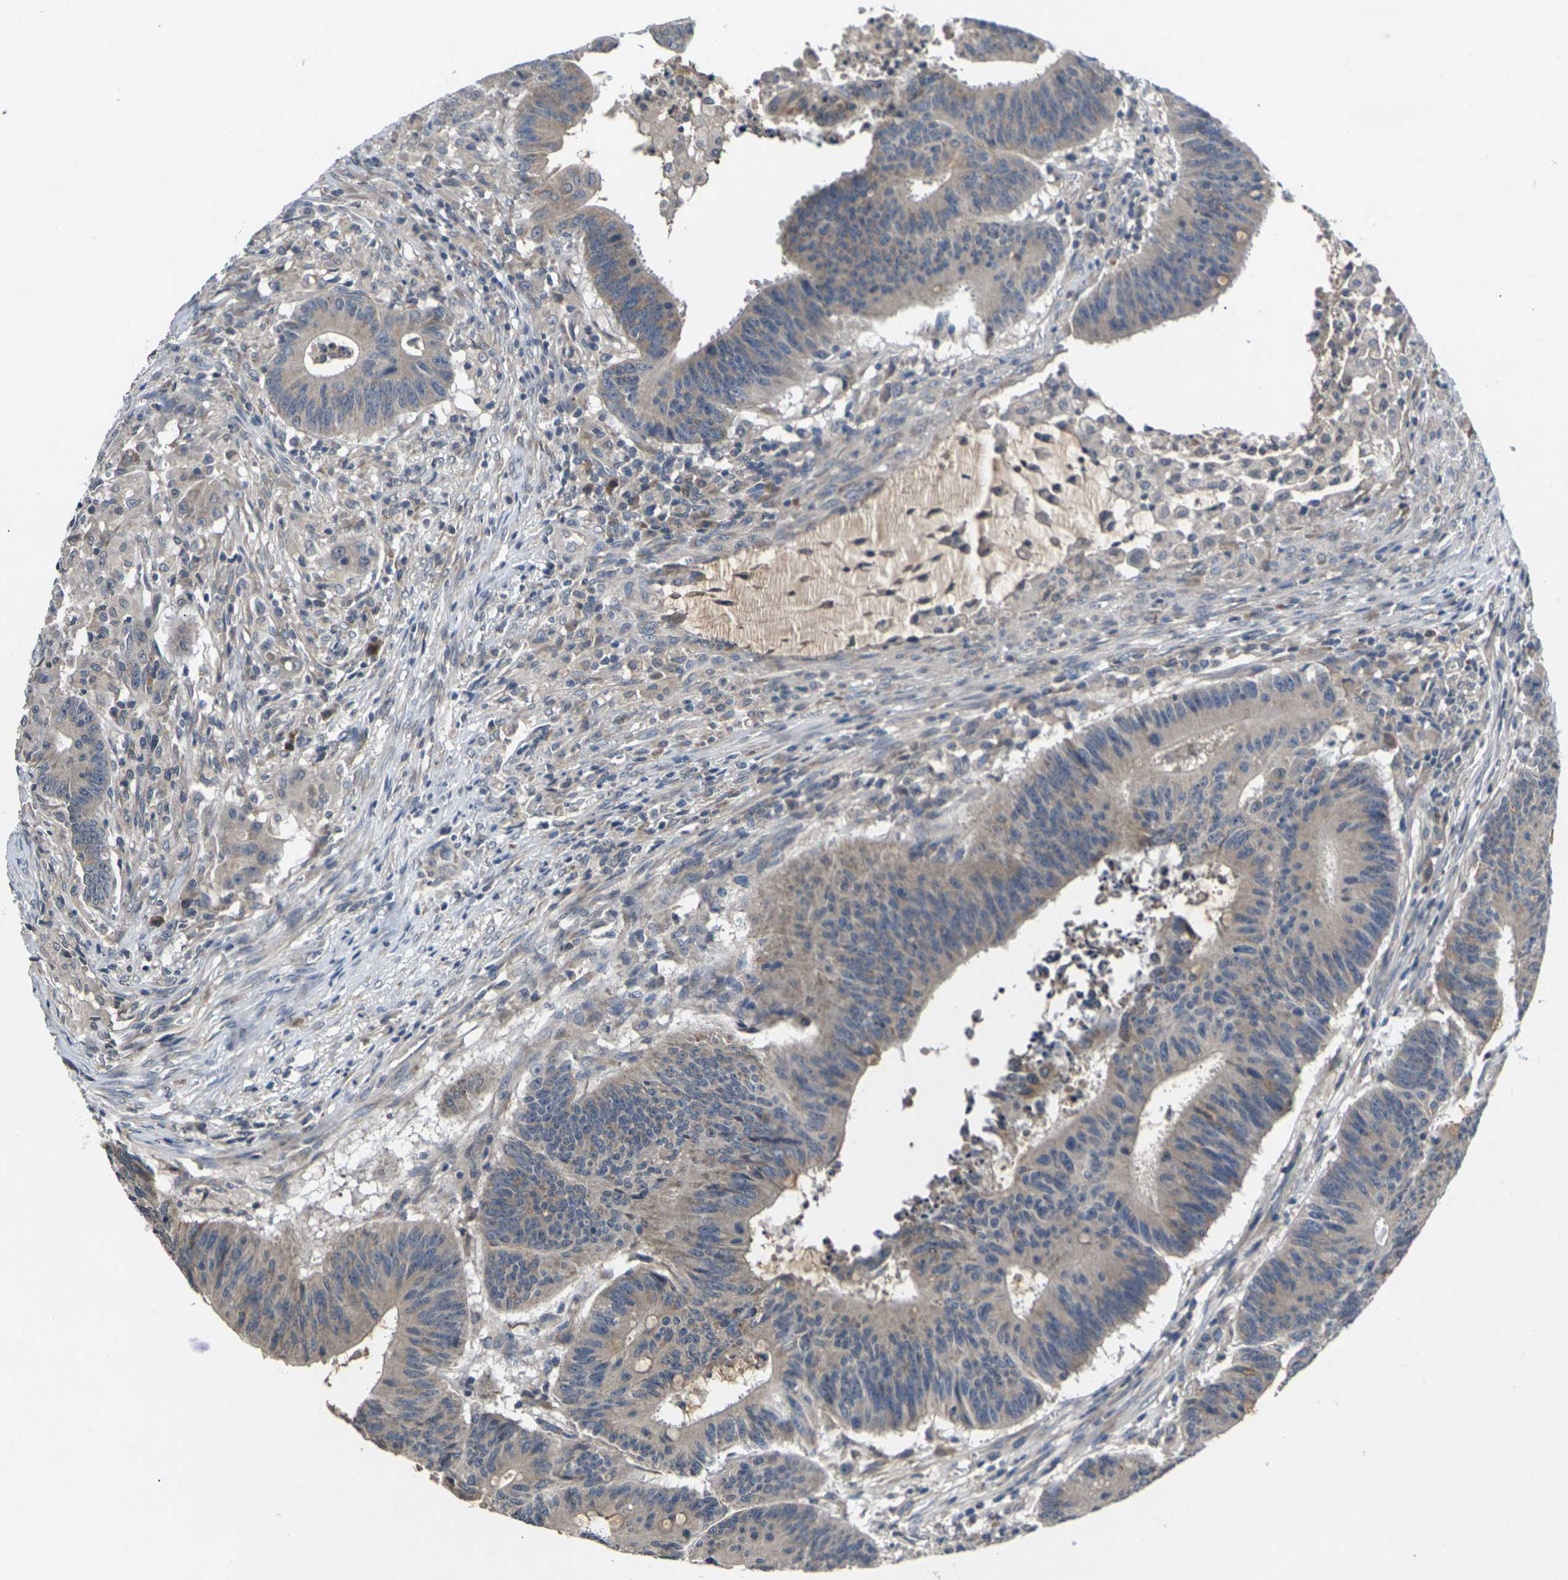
{"staining": {"intensity": "weak", "quantity": ">75%", "location": "cytoplasmic/membranous"}, "tissue": "colorectal cancer", "cell_type": "Tumor cells", "image_type": "cancer", "snomed": [{"axis": "morphology", "description": "Adenocarcinoma, NOS"}, {"axis": "topography", "description": "Colon"}], "caption": "Protein staining displays weak cytoplasmic/membranous positivity in approximately >75% of tumor cells in colorectal adenocarcinoma. (Brightfield microscopy of DAB IHC at high magnification).", "gene": "SLC2A2", "patient": {"sex": "male", "age": 45}}